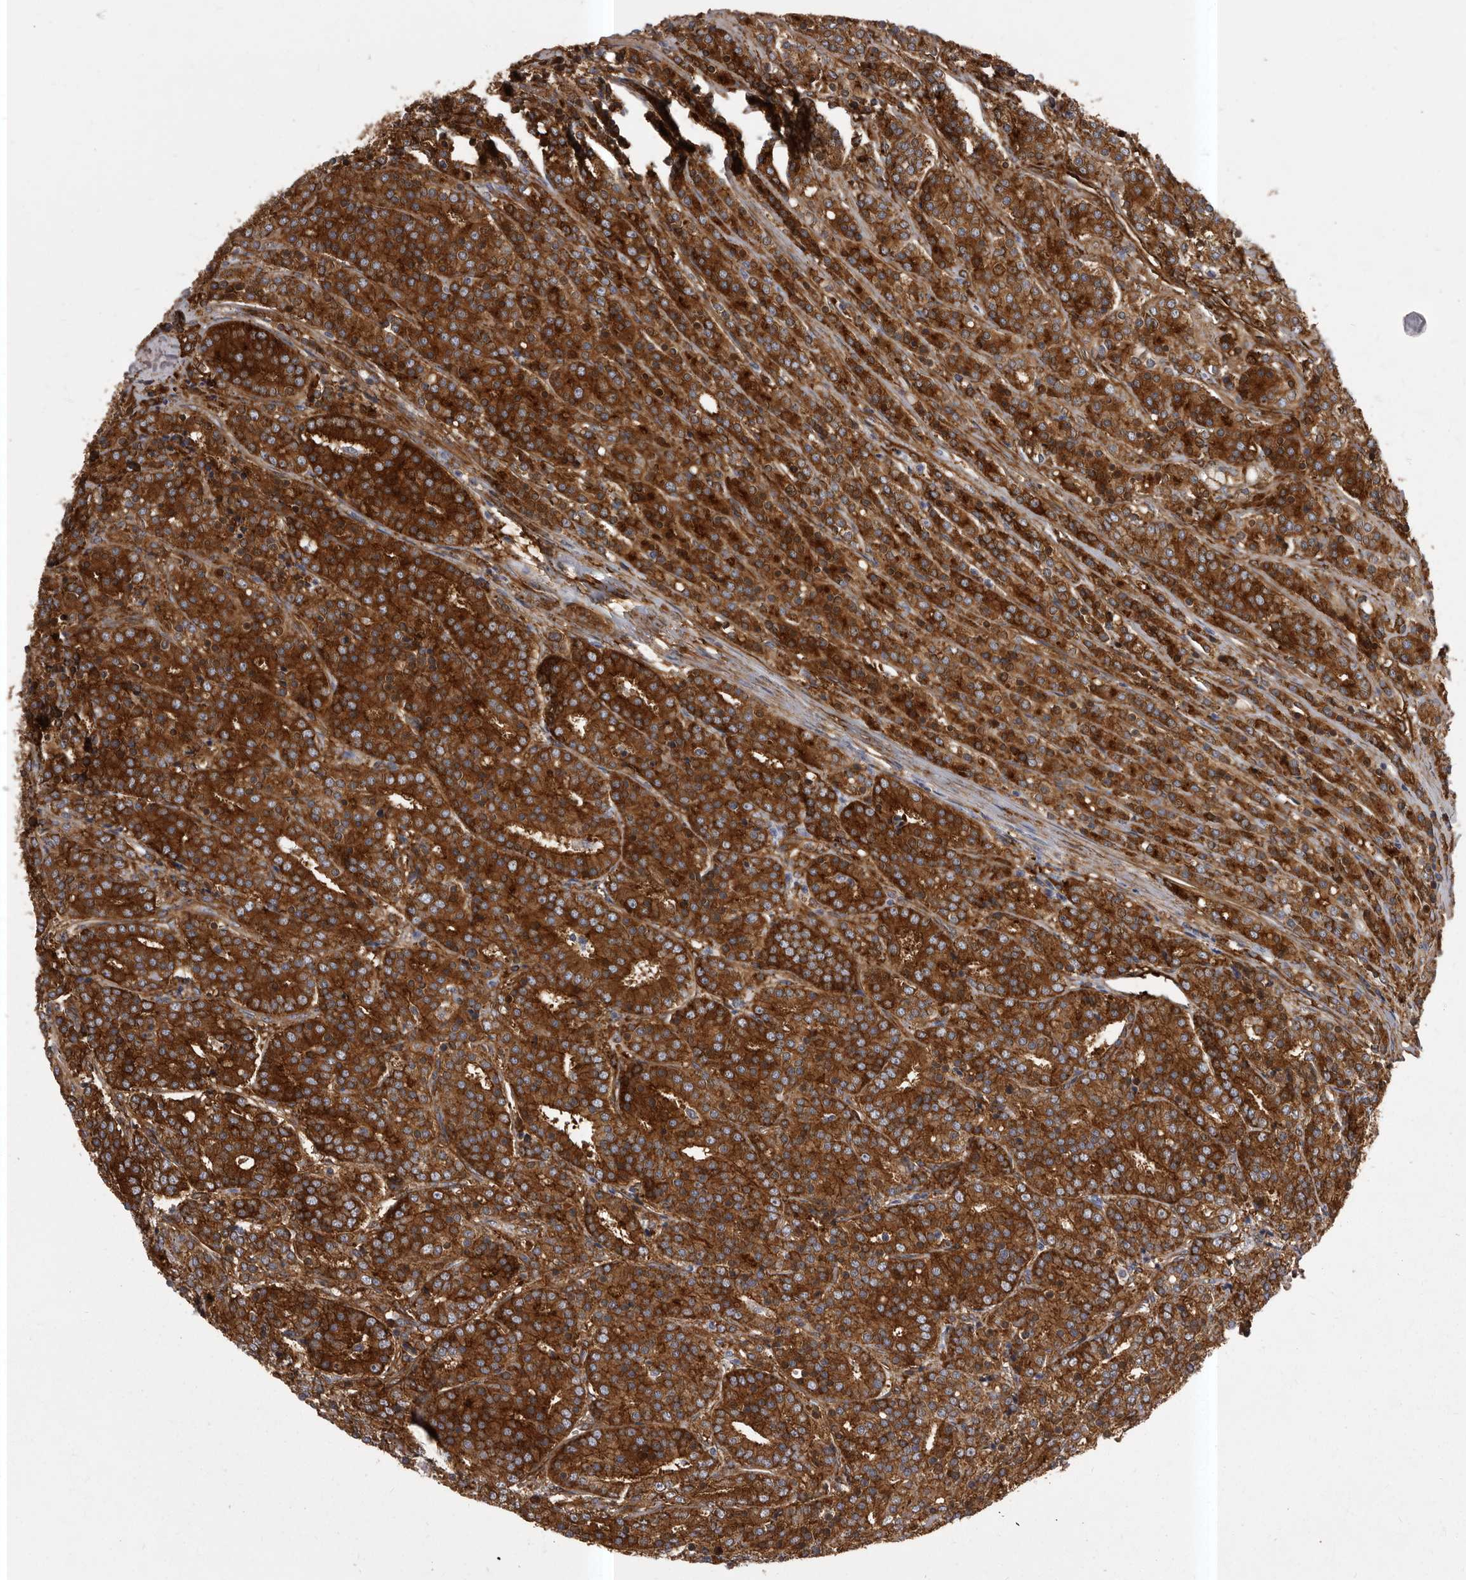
{"staining": {"intensity": "strong", "quantity": ">75%", "location": "cytoplasmic/membranous"}, "tissue": "prostate cancer", "cell_type": "Tumor cells", "image_type": "cancer", "snomed": [{"axis": "morphology", "description": "Adenocarcinoma, High grade"}, {"axis": "topography", "description": "Prostate"}], "caption": "This is a photomicrograph of immunohistochemistry staining of prostate cancer (high-grade adenocarcinoma), which shows strong staining in the cytoplasmic/membranous of tumor cells.", "gene": "ENAH", "patient": {"sex": "male", "age": 62}}